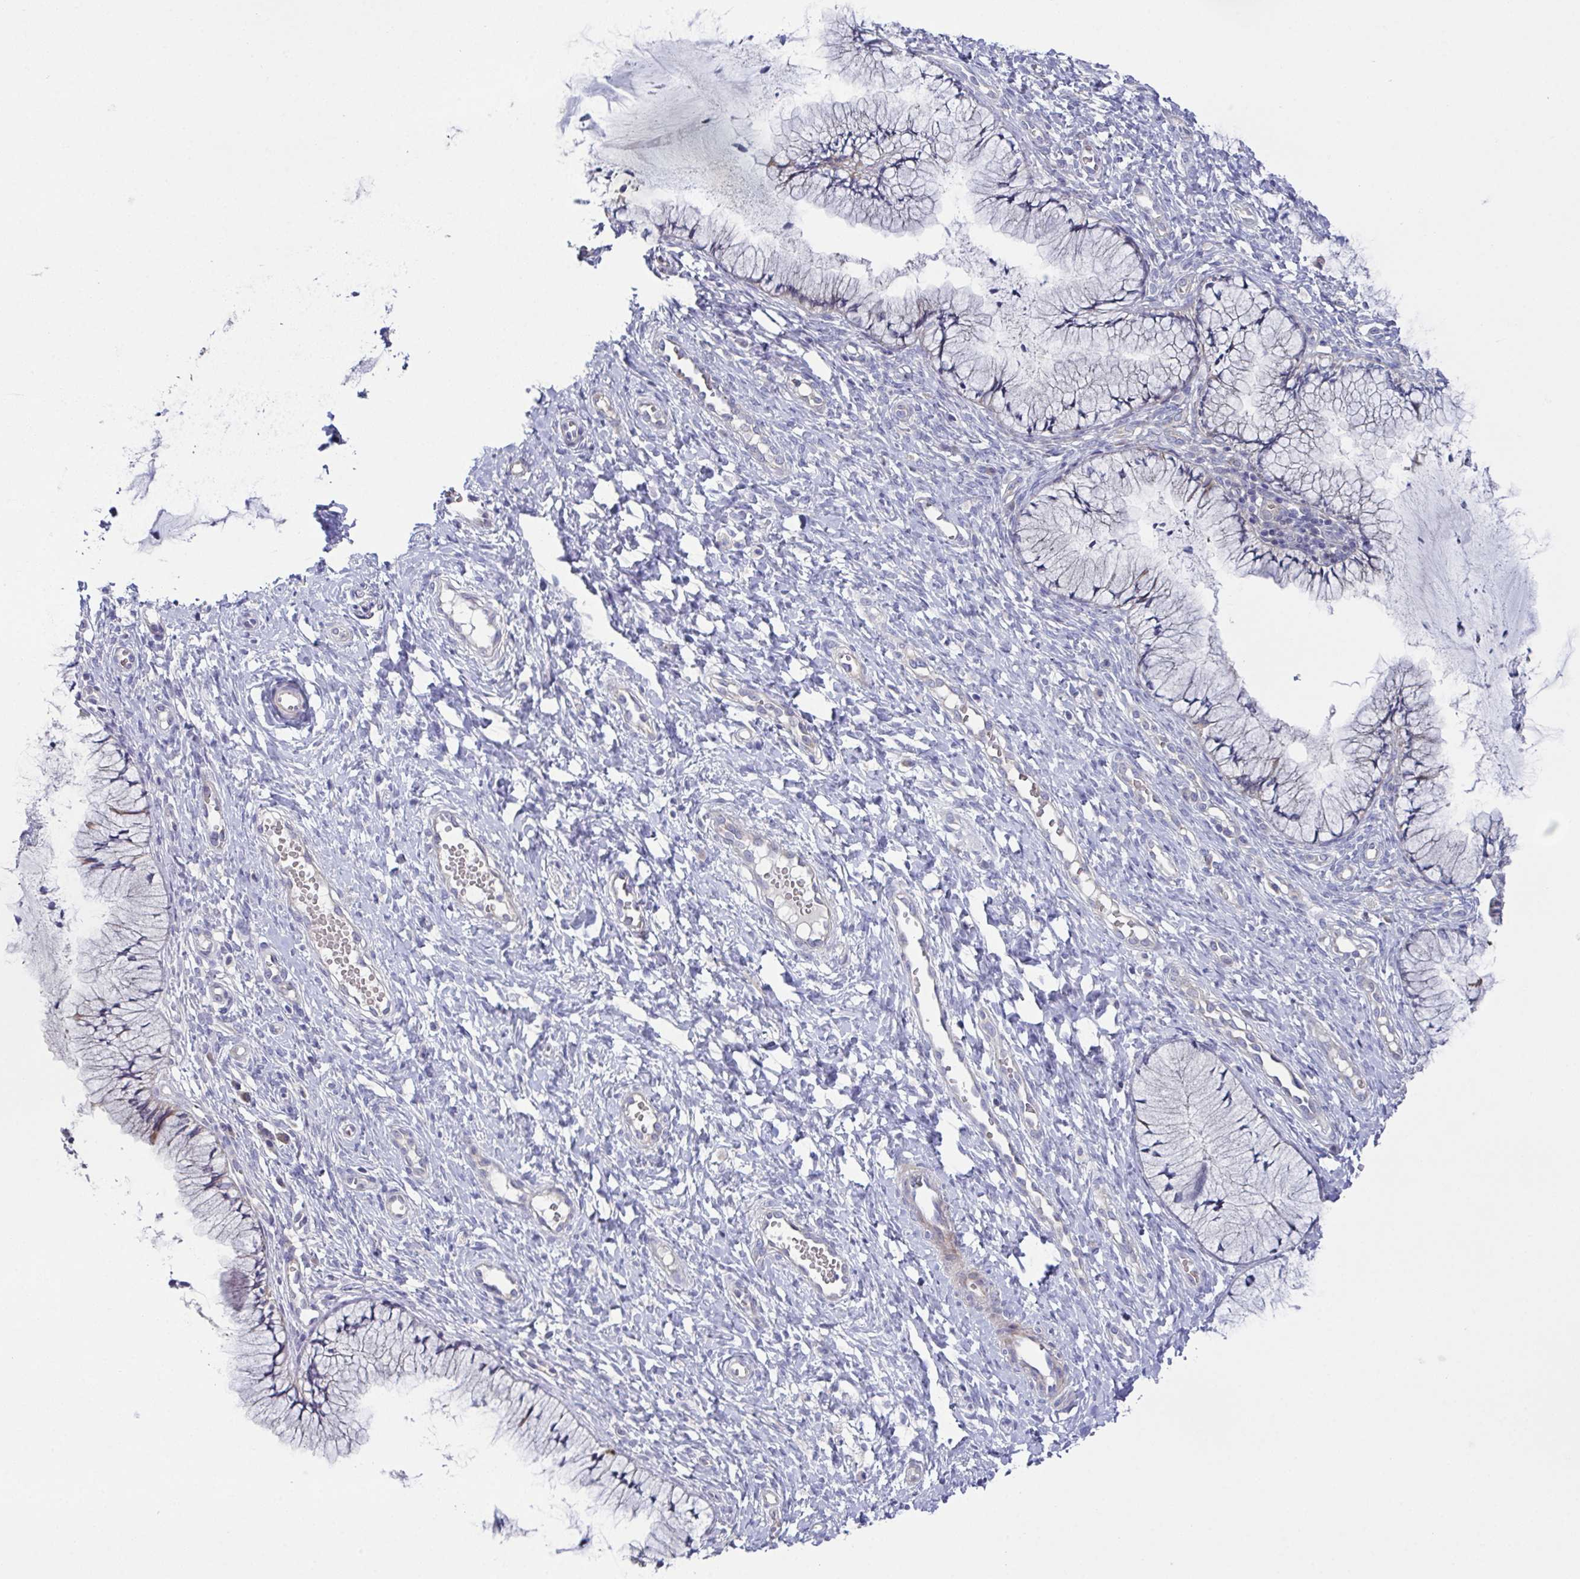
{"staining": {"intensity": "negative", "quantity": "none", "location": "none"}, "tissue": "cervix", "cell_type": "Glandular cells", "image_type": "normal", "snomed": [{"axis": "morphology", "description": "Normal tissue, NOS"}, {"axis": "topography", "description": "Cervix"}], "caption": "Immunohistochemistry (IHC) micrograph of benign cervix: human cervix stained with DAB reveals no significant protein positivity in glandular cells.", "gene": "CFAP97D1", "patient": {"sex": "female", "age": 36}}